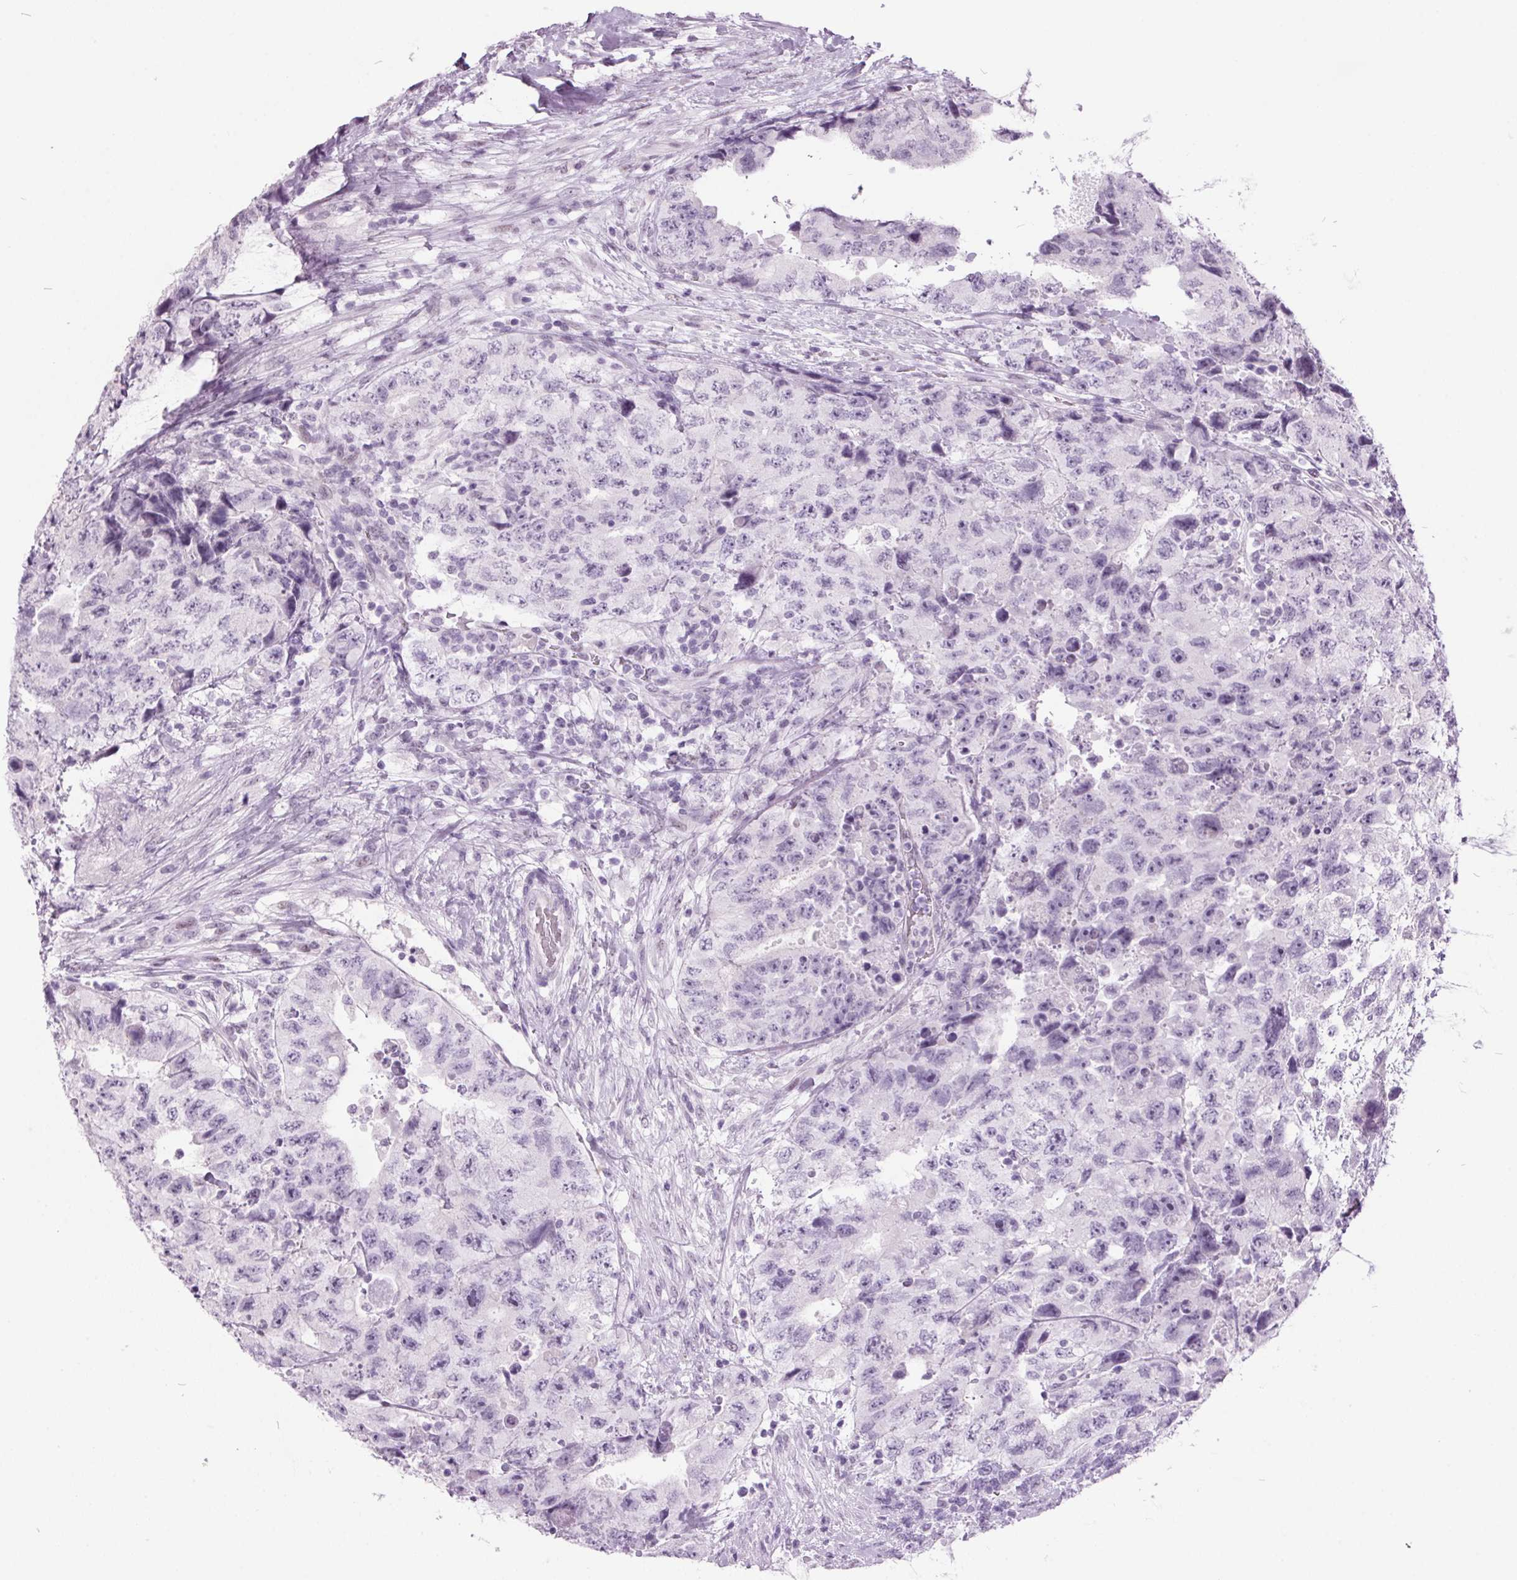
{"staining": {"intensity": "negative", "quantity": "none", "location": "none"}, "tissue": "testis cancer", "cell_type": "Tumor cells", "image_type": "cancer", "snomed": [{"axis": "morphology", "description": "Carcinoma, Embryonal, NOS"}, {"axis": "topography", "description": "Testis"}], "caption": "The immunohistochemistry (IHC) micrograph has no significant staining in tumor cells of embryonal carcinoma (testis) tissue. (DAB (3,3'-diaminobenzidine) immunohistochemistry (IHC), high magnification).", "gene": "ODAD2", "patient": {"sex": "male", "age": 24}}